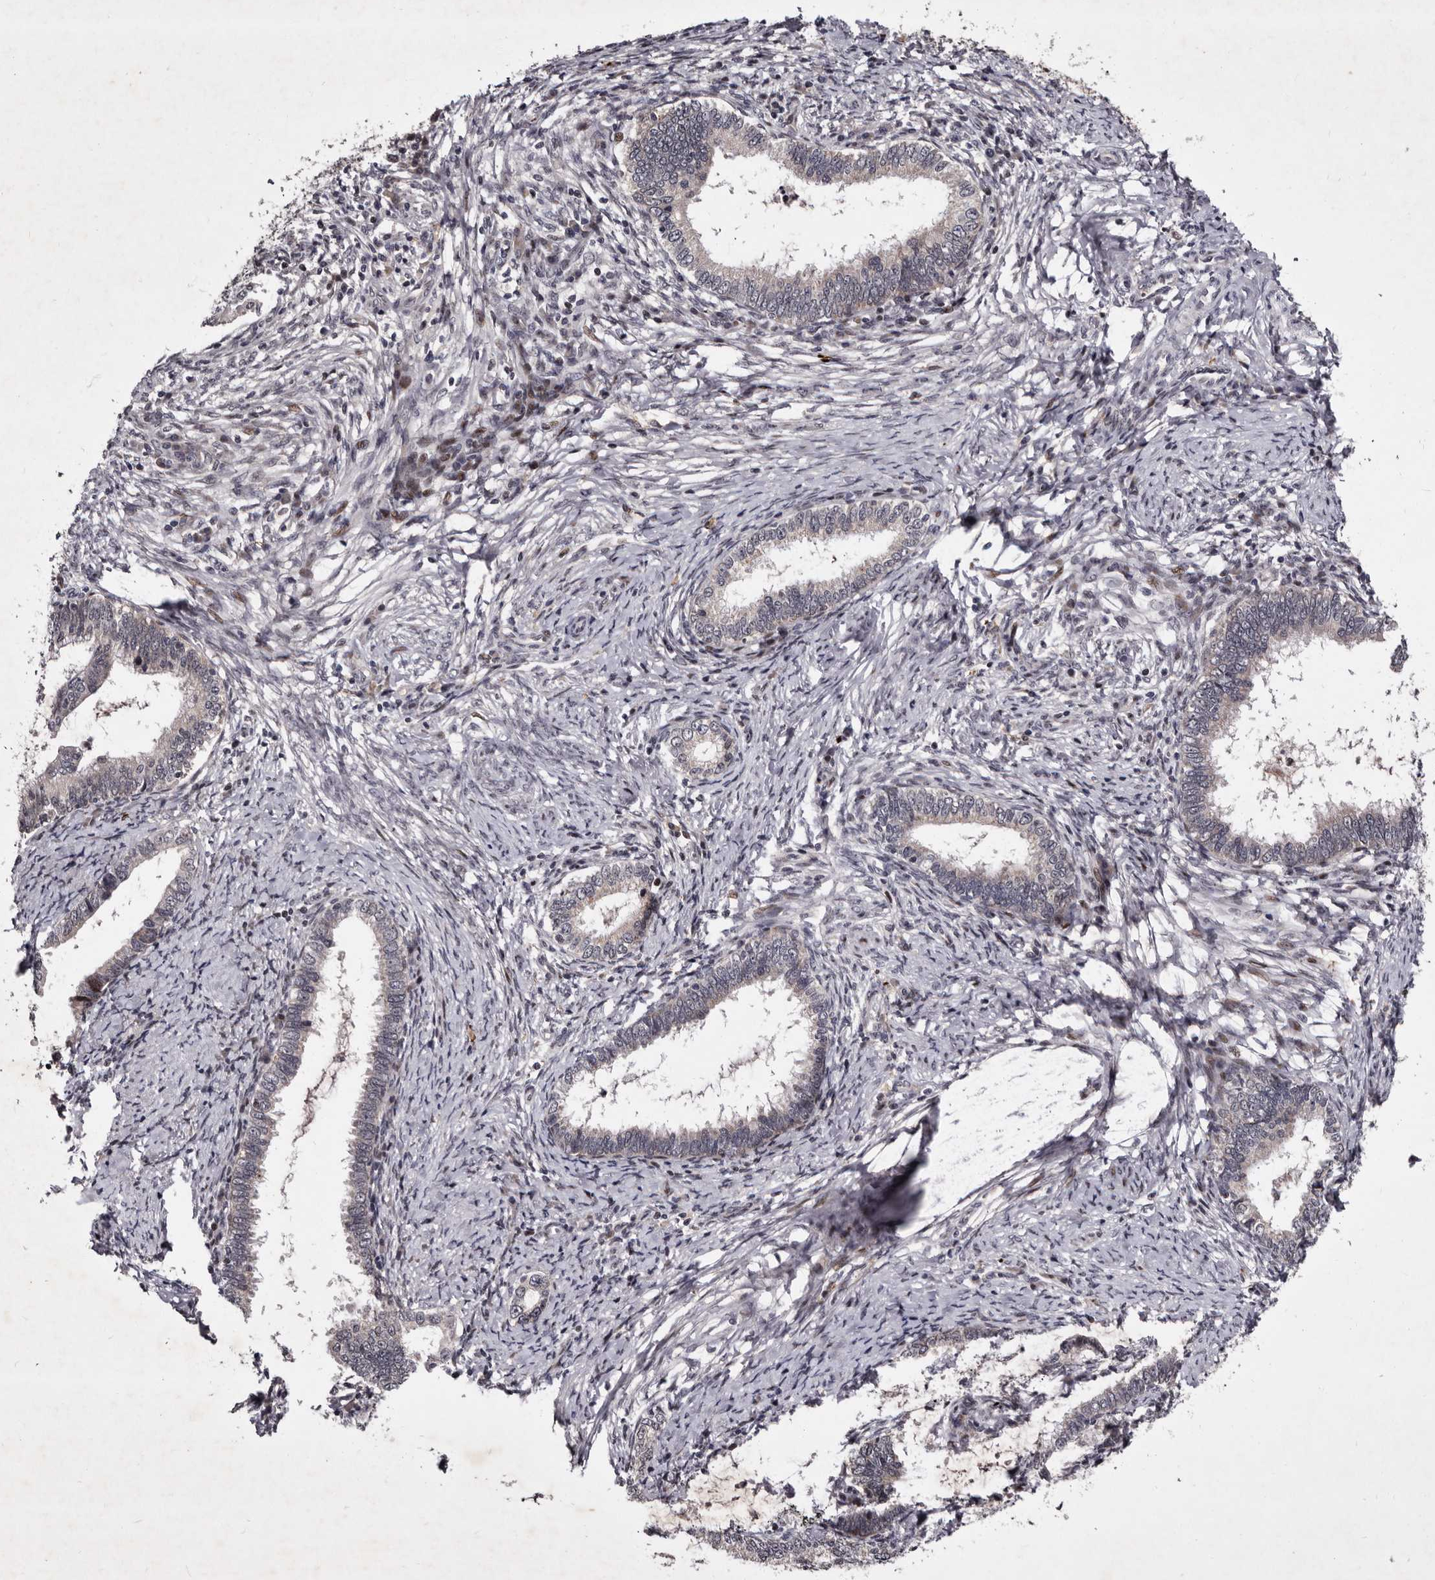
{"staining": {"intensity": "negative", "quantity": "none", "location": "none"}, "tissue": "cervical cancer", "cell_type": "Tumor cells", "image_type": "cancer", "snomed": [{"axis": "morphology", "description": "Adenocarcinoma, NOS"}, {"axis": "topography", "description": "Cervix"}], "caption": "The histopathology image exhibits no staining of tumor cells in cervical cancer.", "gene": "TNKS", "patient": {"sex": "female", "age": 36}}